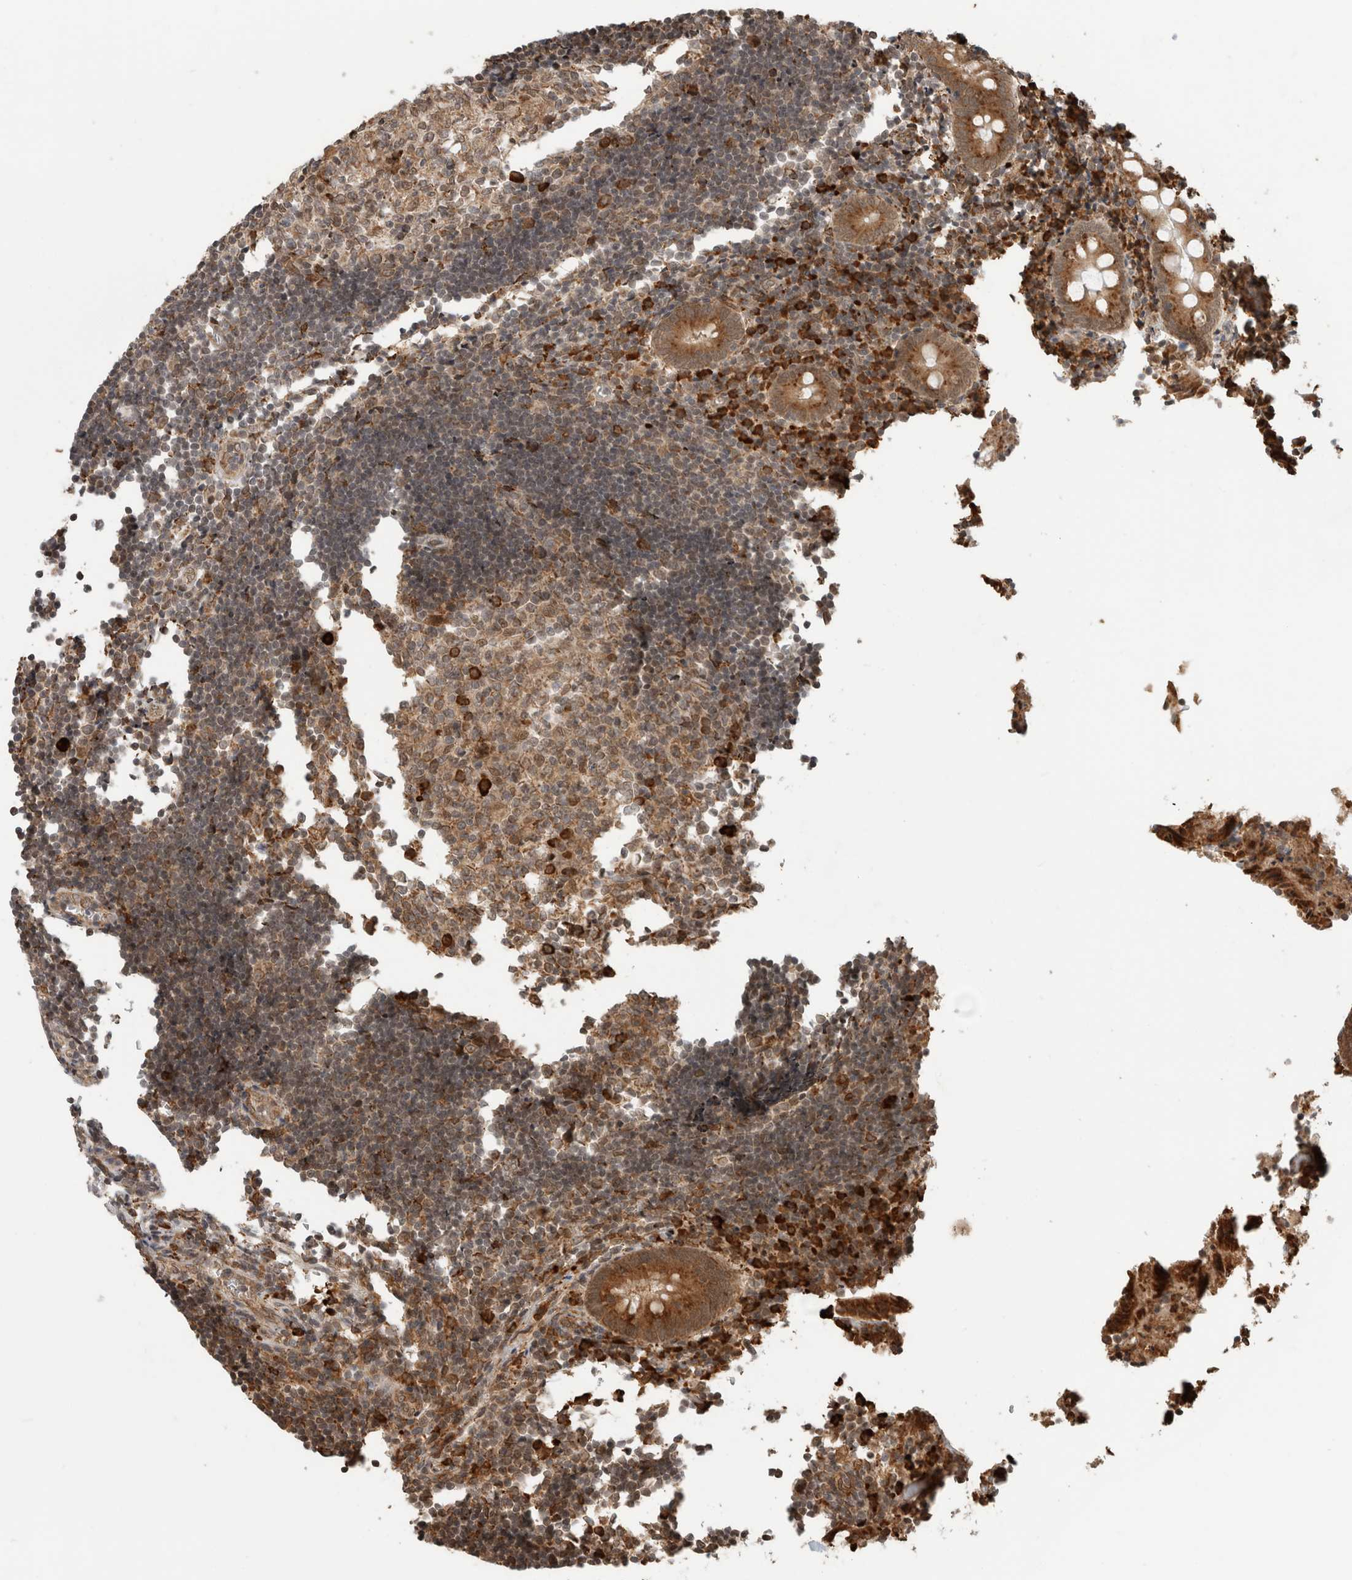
{"staining": {"intensity": "moderate", "quantity": ">75%", "location": "cytoplasmic/membranous"}, "tissue": "appendix", "cell_type": "Glandular cells", "image_type": "normal", "snomed": [{"axis": "morphology", "description": "Normal tissue, NOS"}, {"axis": "topography", "description": "Appendix"}], "caption": "Protein expression analysis of unremarkable human appendix reveals moderate cytoplasmic/membranous staining in approximately >75% of glandular cells.", "gene": "MS4A7", "patient": {"sex": "female", "age": 17}}